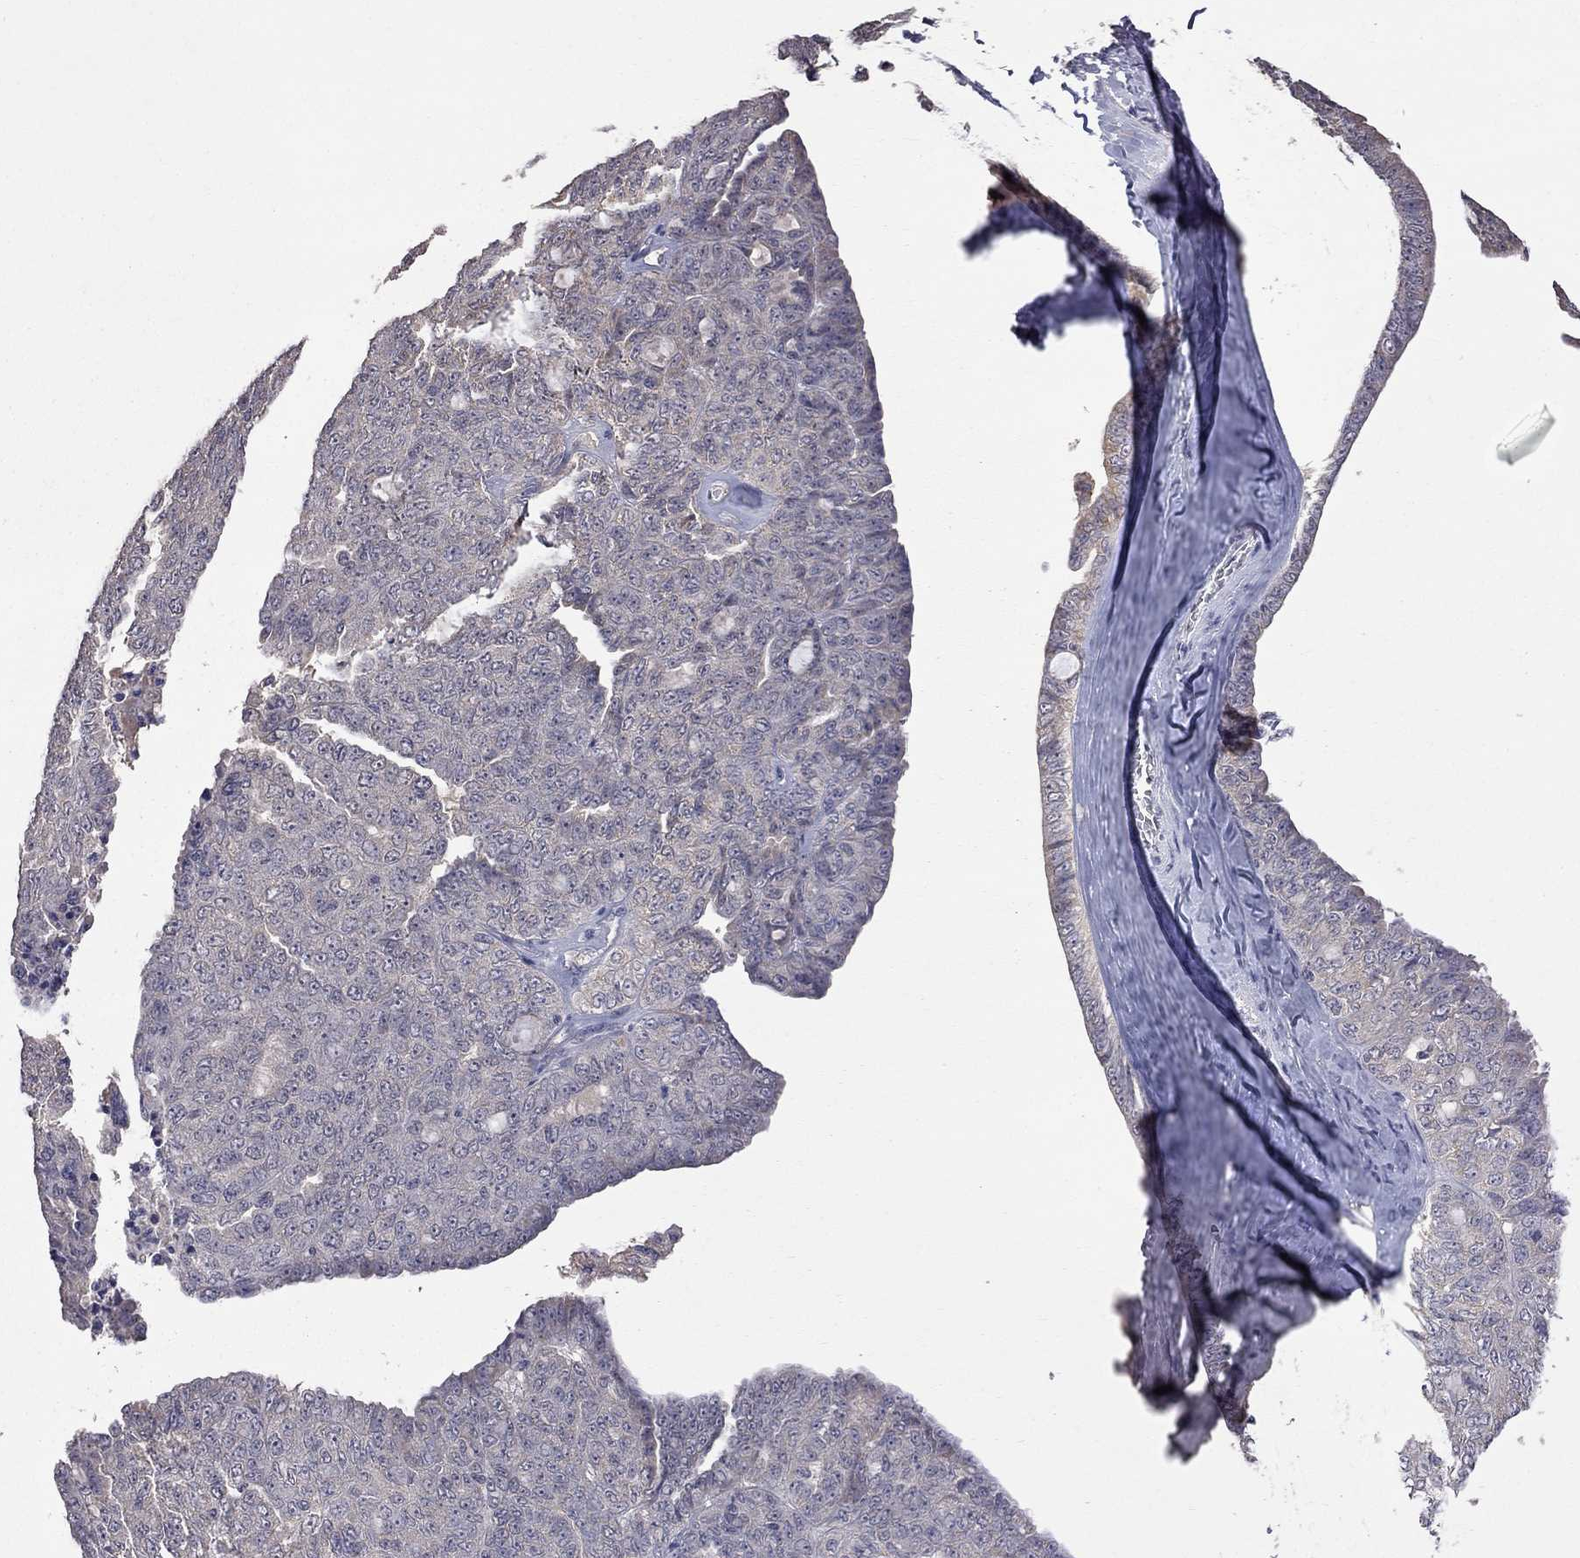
{"staining": {"intensity": "negative", "quantity": "none", "location": "none"}, "tissue": "ovarian cancer", "cell_type": "Tumor cells", "image_type": "cancer", "snomed": [{"axis": "morphology", "description": "Cystadenocarcinoma, serous, NOS"}, {"axis": "topography", "description": "Ovary"}], "caption": "Immunohistochemistry micrograph of human ovarian serous cystadenocarcinoma stained for a protein (brown), which reveals no expression in tumor cells.", "gene": "HTR6", "patient": {"sex": "female", "age": 71}}